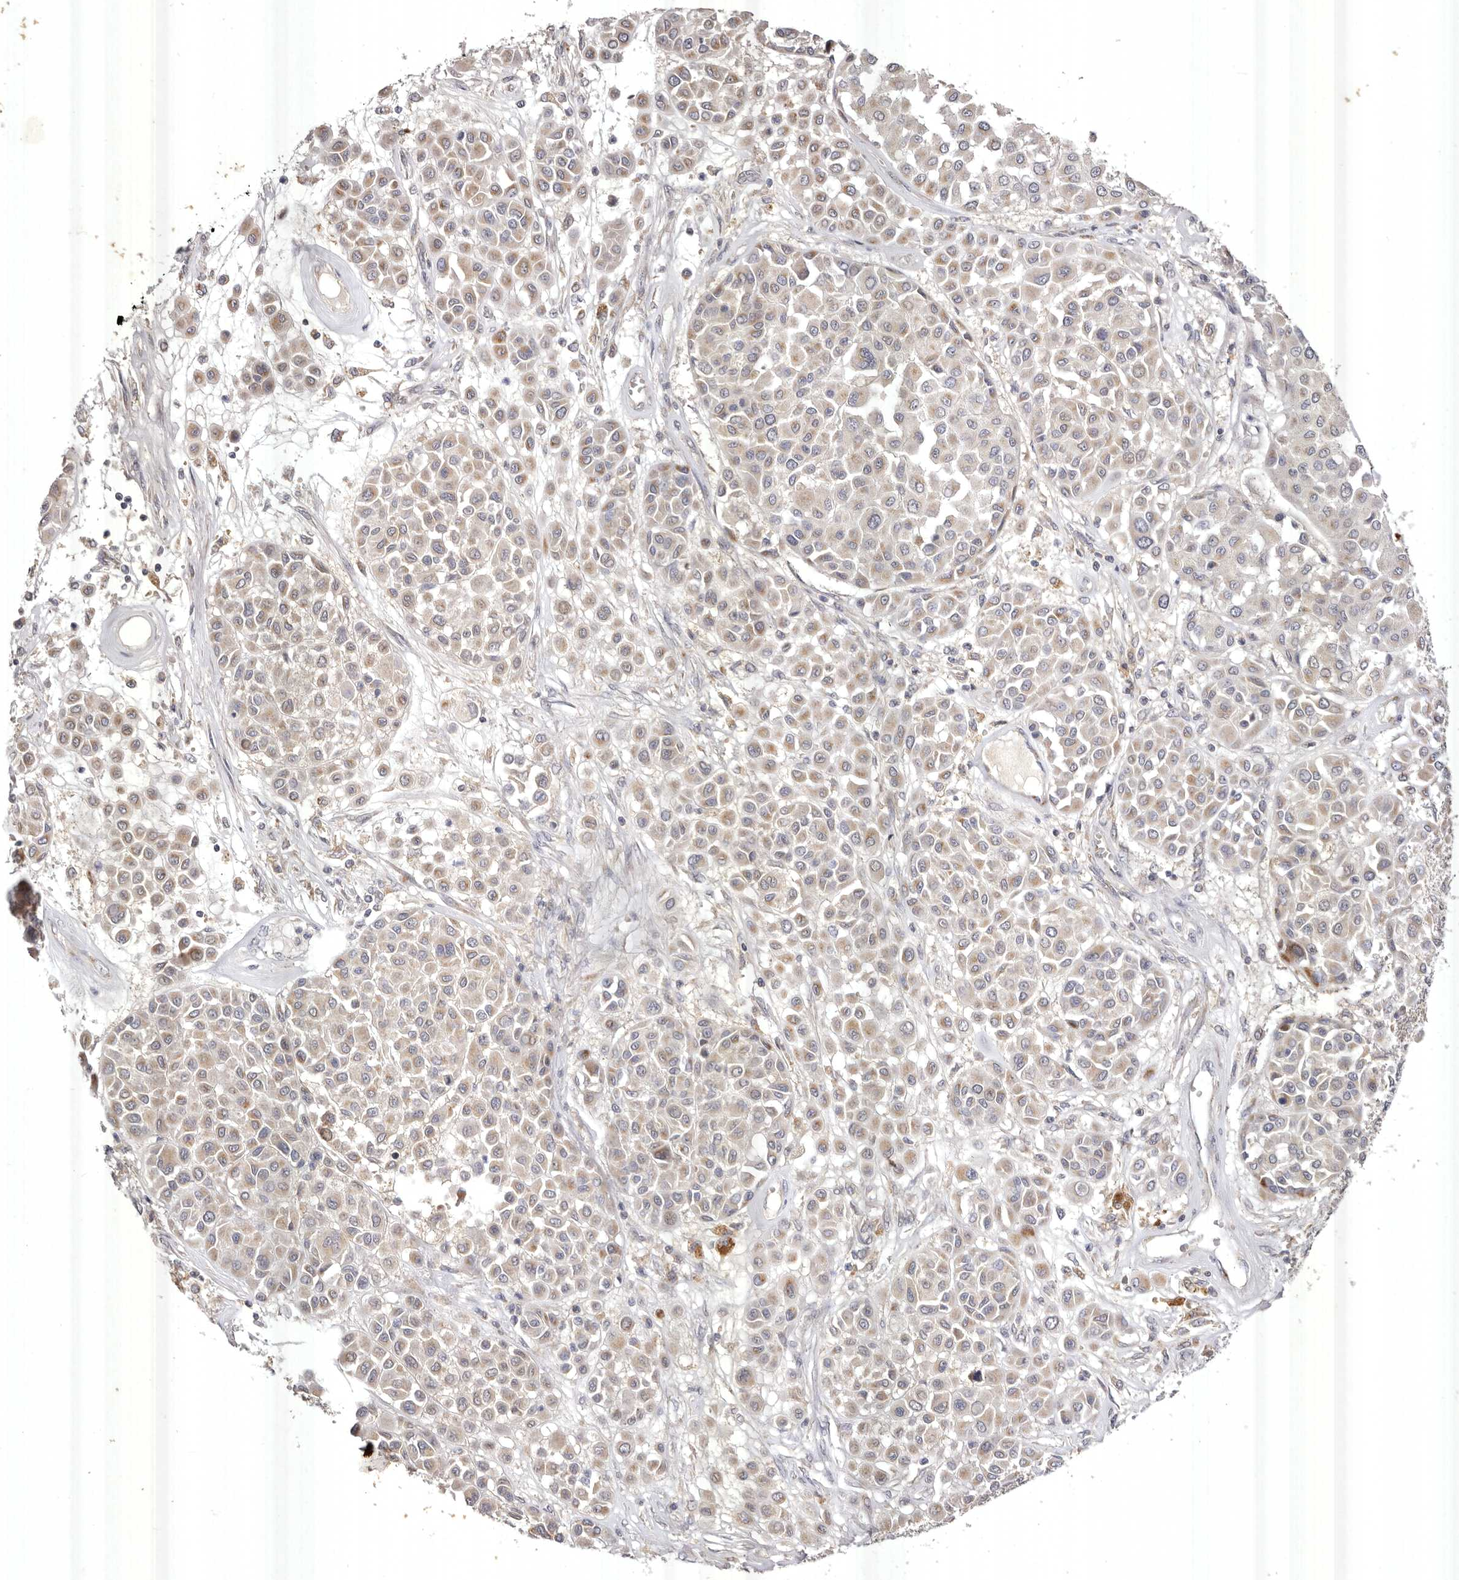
{"staining": {"intensity": "weak", "quantity": ">75%", "location": "cytoplasmic/membranous"}, "tissue": "melanoma", "cell_type": "Tumor cells", "image_type": "cancer", "snomed": [{"axis": "morphology", "description": "Malignant melanoma, Metastatic site"}, {"axis": "topography", "description": "Soft tissue"}], "caption": "Immunohistochemistry (DAB (3,3'-diaminobenzidine)) staining of melanoma exhibits weak cytoplasmic/membranous protein expression in about >75% of tumor cells.", "gene": "USP24", "patient": {"sex": "male", "age": 41}}